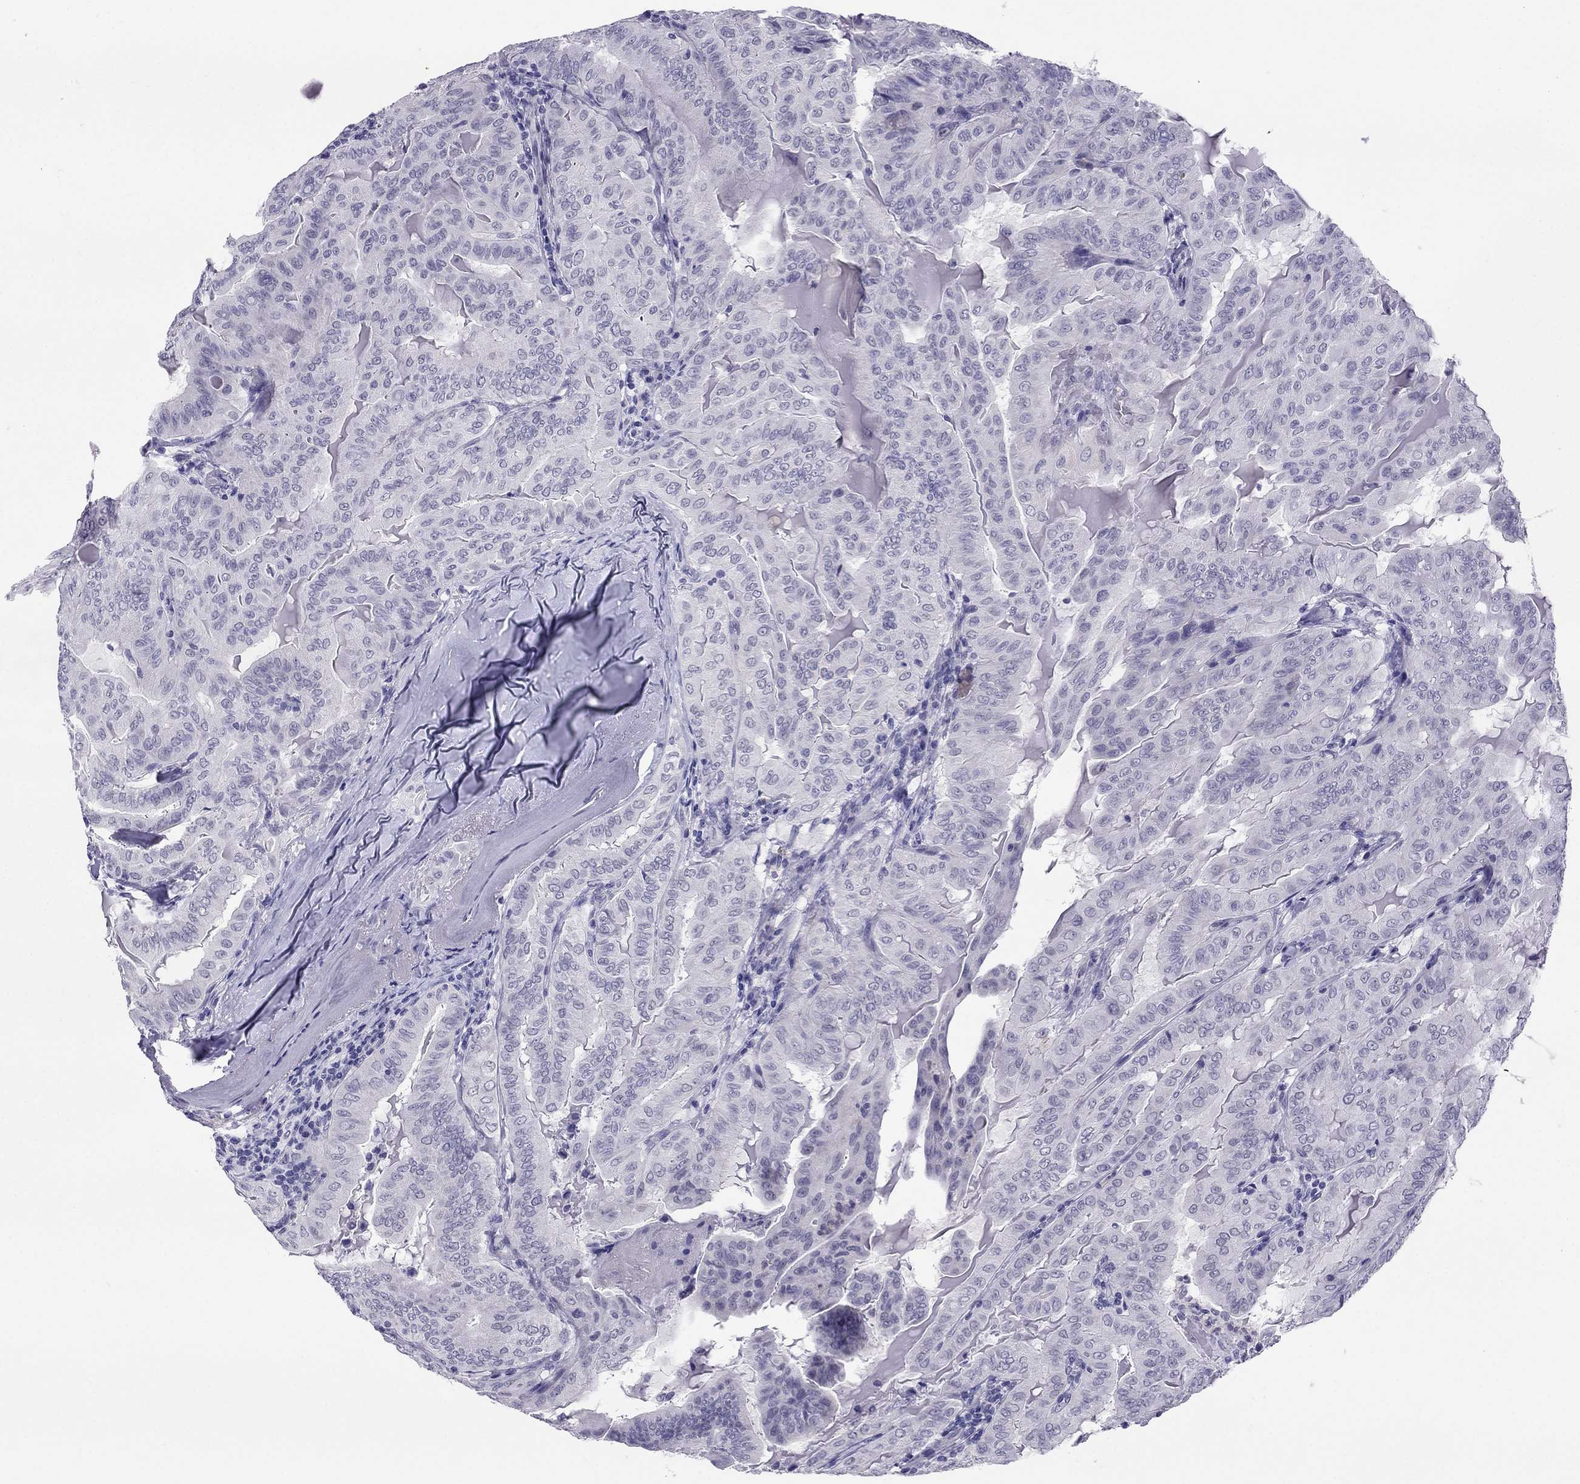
{"staining": {"intensity": "negative", "quantity": "none", "location": "none"}, "tissue": "thyroid cancer", "cell_type": "Tumor cells", "image_type": "cancer", "snomed": [{"axis": "morphology", "description": "Papillary adenocarcinoma, NOS"}, {"axis": "topography", "description": "Thyroid gland"}], "caption": "Micrograph shows no significant protein expression in tumor cells of thyroid cancer. The staining is performed using DAB (3,3'-diaminobenzidine) brown chromogen with nuclei counter-stained in using hematoxylin.", "gene": "CROCC2", "patient": {"sex": "female", "age": 68}}